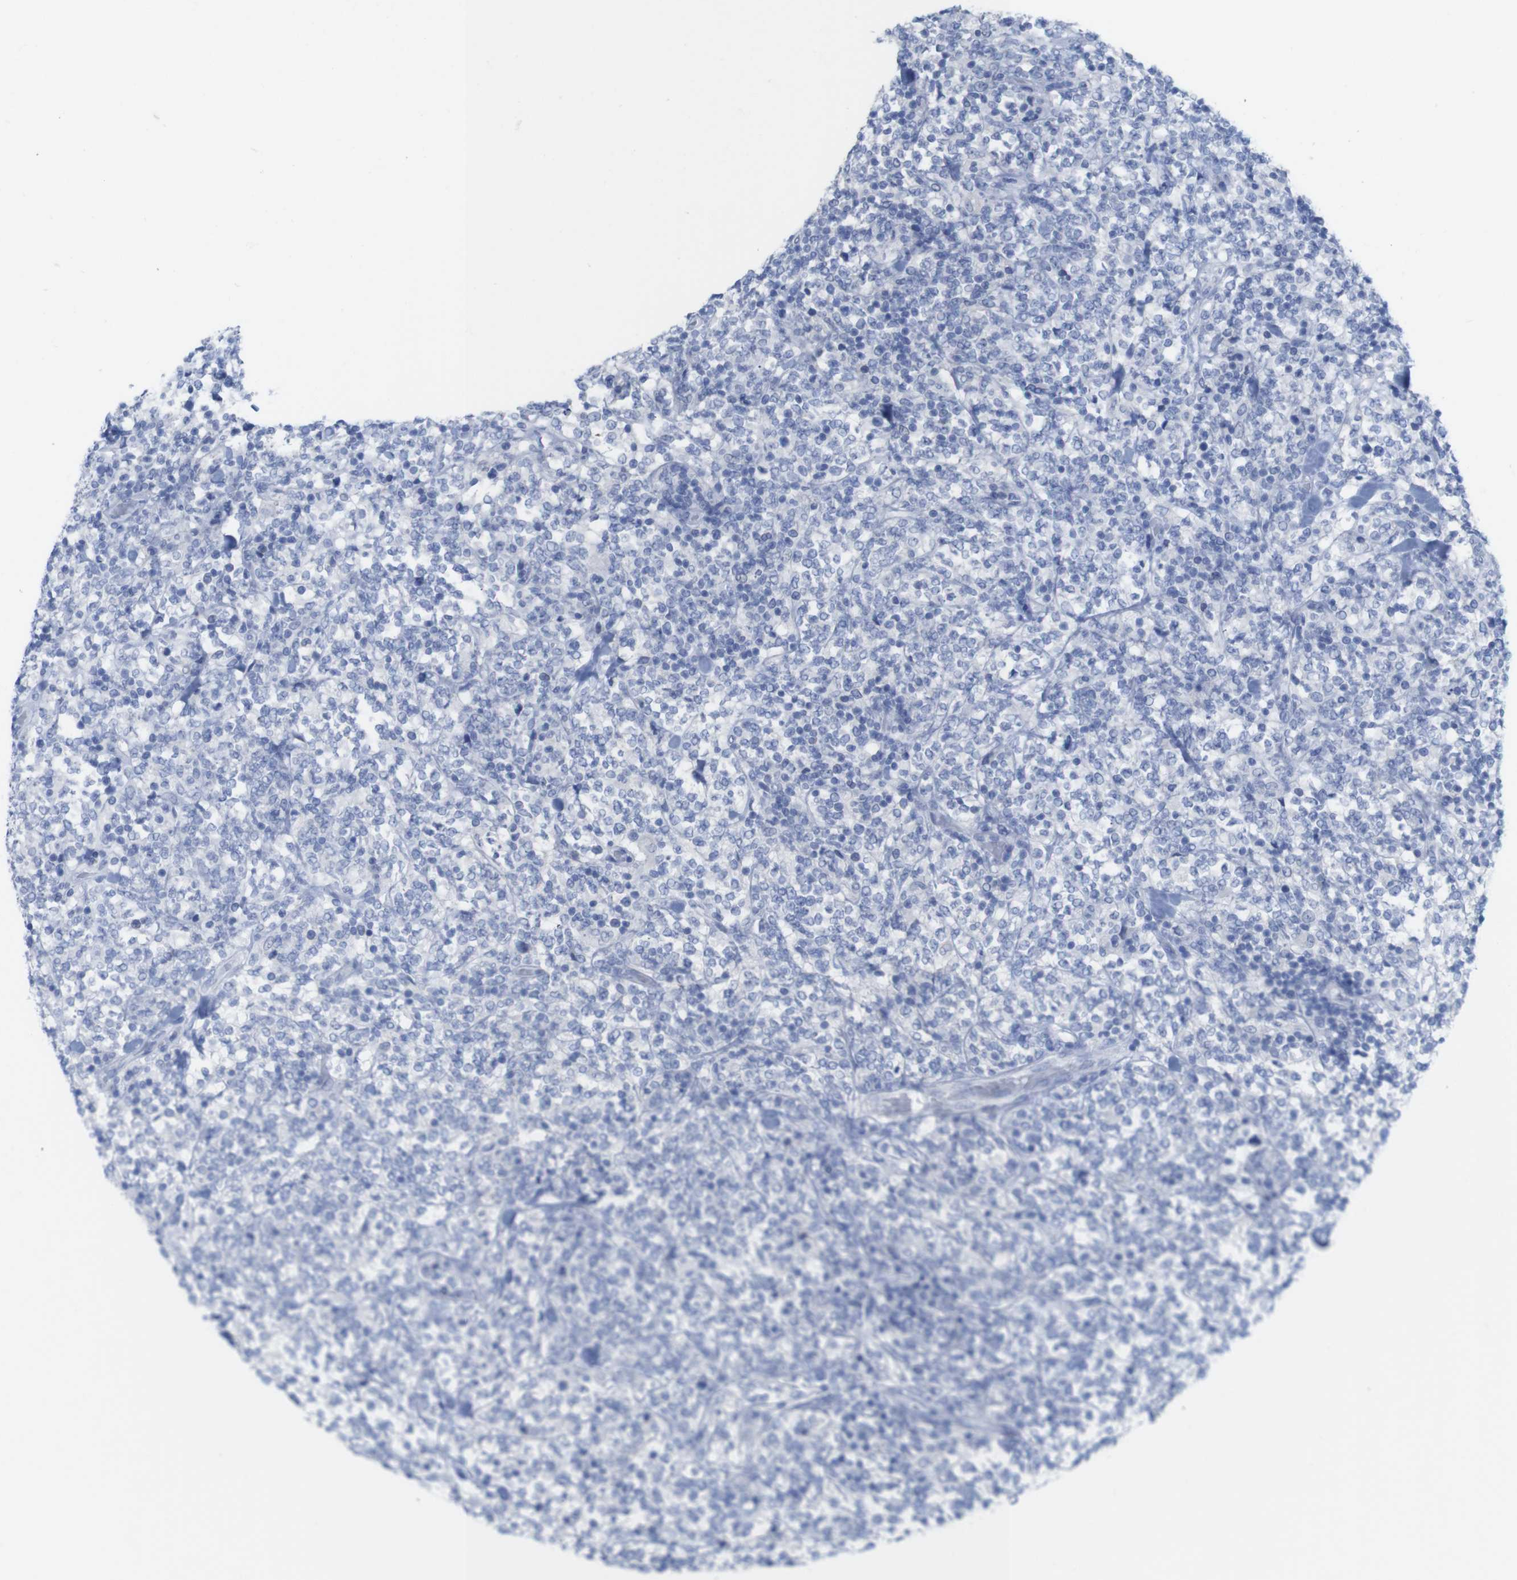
{"staining": {"intensity": "negative", "quantity": "none", "location": "none"}, "tissue": "lymphoma", "cell_type": "Tumor cells", "image_type": "cancer", "snomed": [{"axis": "morphology", "description": "Malignant lymphoma, non-Hodgkin's type, High grade"}, {"axis": "topography", "description": "Soft tissue"}], "caption": "High magnification brightfield microscopy of high-grade malignant lymphoma, non-Hodgkin's type stained with DAB (3,3'-diaminobenzidine) (brown) and counterstained with hematoxylin (blue): tumor cells show no significant staining.", "gene": "PNMA1", "patient": {"sex": "male", "age": 18}}